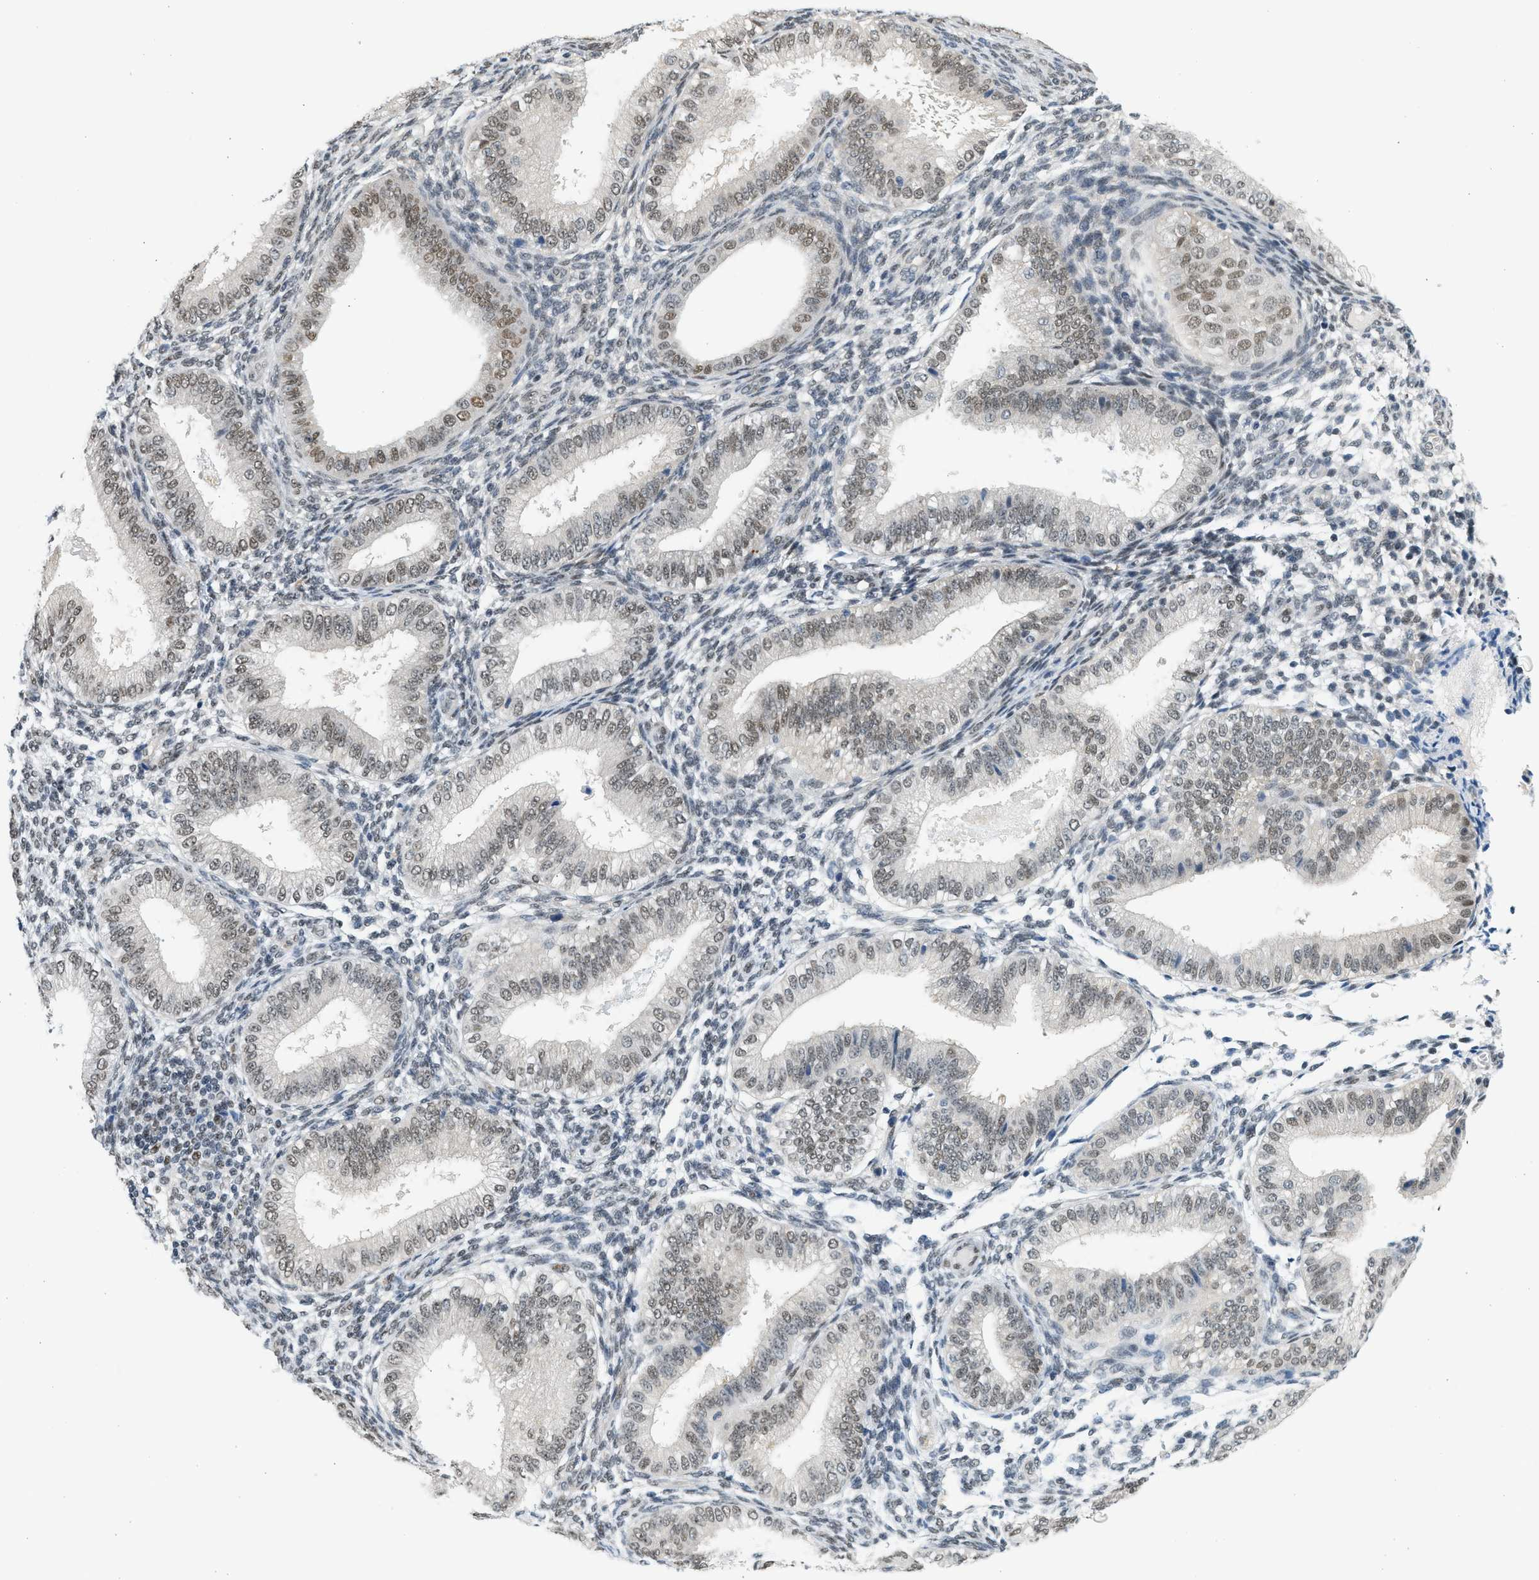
{"staining": {"intensity": "weak", "quantity": "25%-75%", "location": "nuclear"}, "tissue": "endometrium", "cell_type": "Cells in endometrial stroma", "image_type": "normal", "snomed": [{"axis": "morphology", "description": "Normal tissue, NOS"}, {"axis": "topography", "description": "Endometrium"}], "caption": "A high-resolution histopathology image shows IHC staining of benign endometrium, which reveals weak nuclear expression in approximately 25%-75% of cells in endometrial stroma. (DAB (3,3'-diaminobenzidine) IHC, brown staining for protein, blue staining for nuclei).", "gene": "HIPK1", "patient": {"sex": "female", "age": 39}}